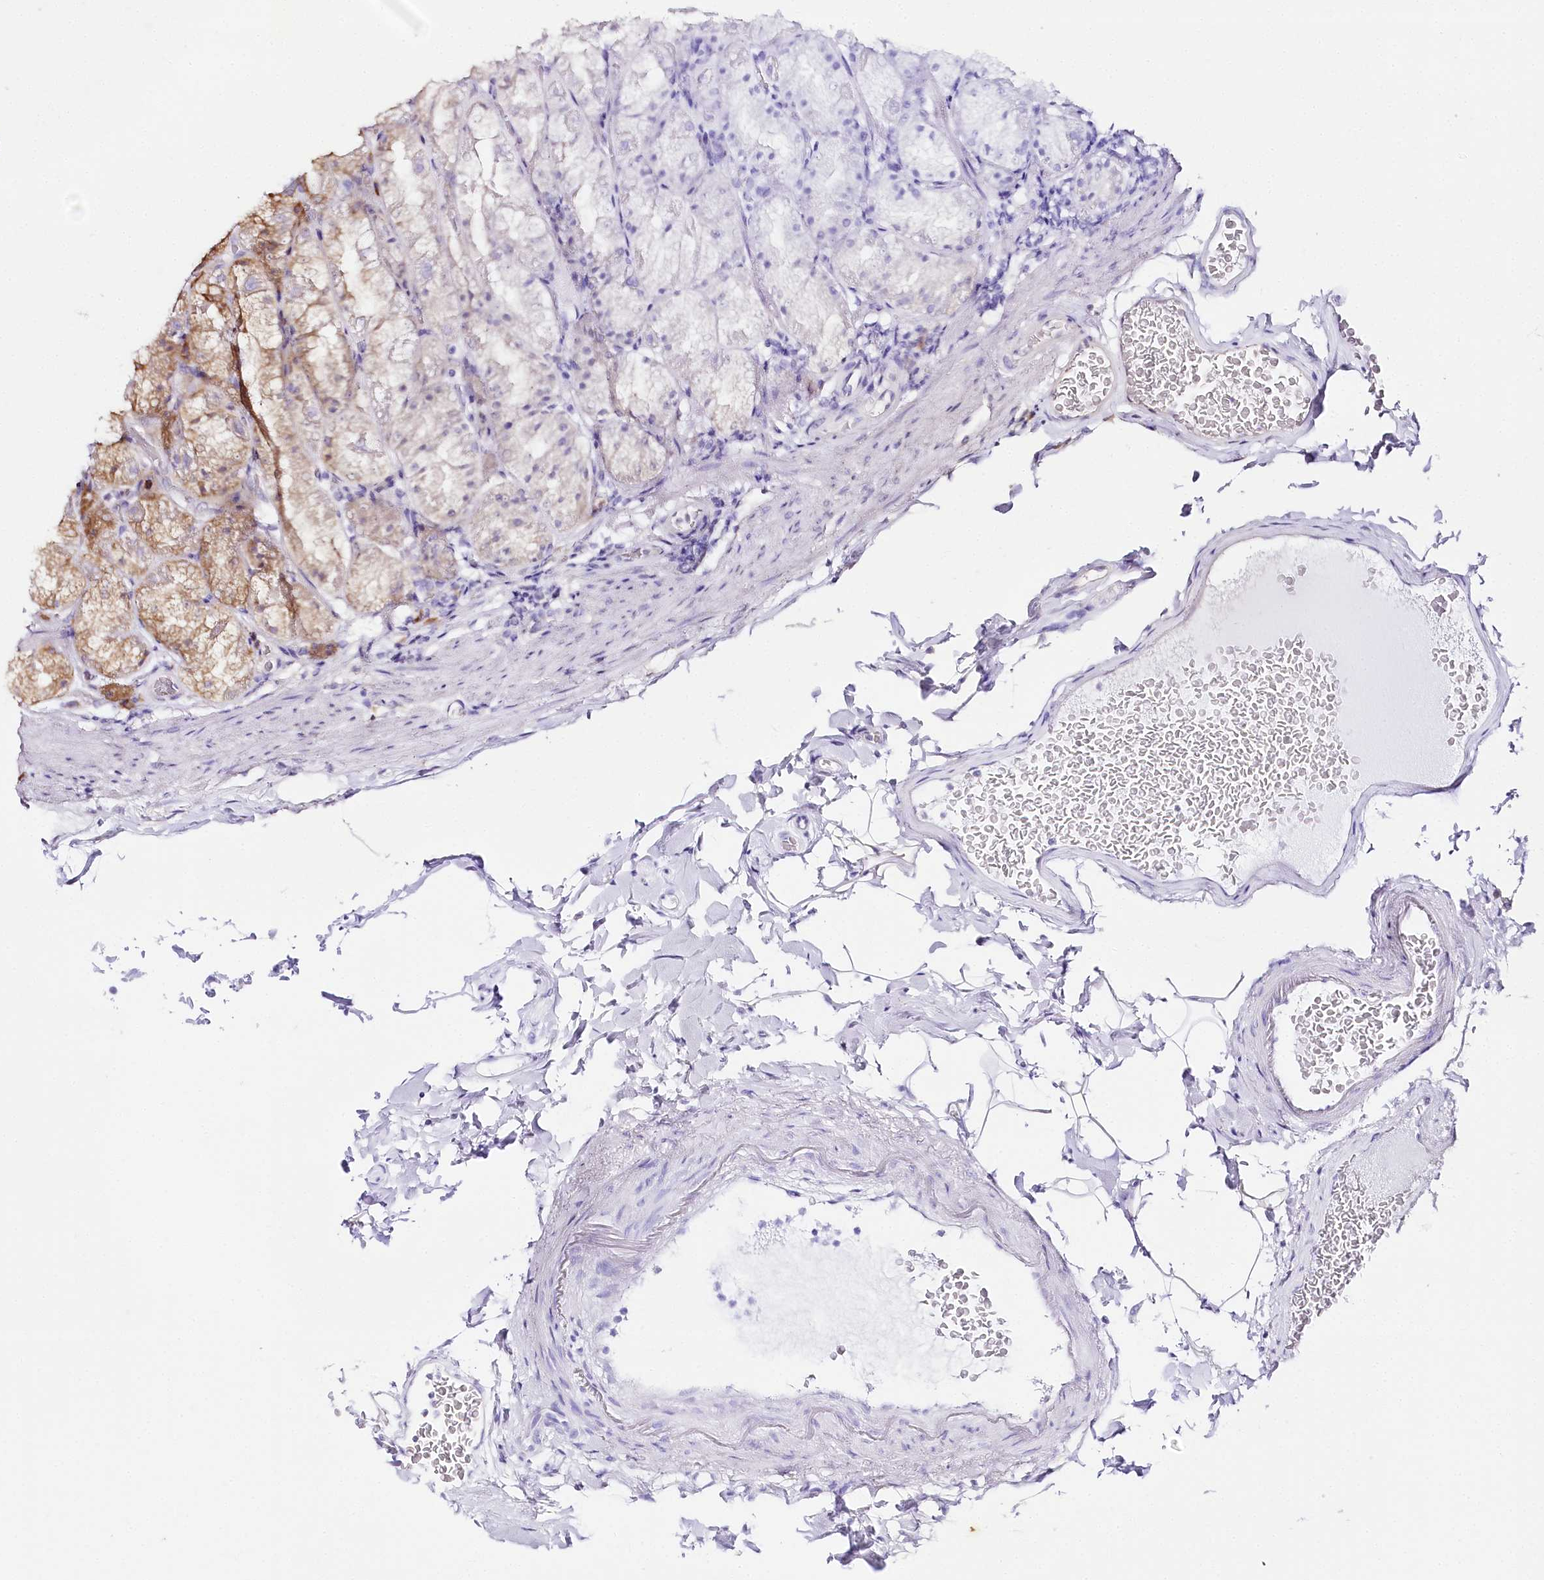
{"staining": {"intensity": "strong", "quantity": "<25%", "location": "cytoplasmic/membranous"}, "tissue": "stomach", "cell_type": "Glandular cells", "image_type": "normal", "snomed": [{"axis": "morphology", "description": "Normal tissue, NOS"}, {"axis": "topography", "description": "Stomach, upper"}], "caption": "A photomicrograph of stomach stained for a protein shows strong cytoplasmic/membranous brown staining in glandular cells.", "gene": "CNPY2", "patient": {"sex": "male", "age": 68}}